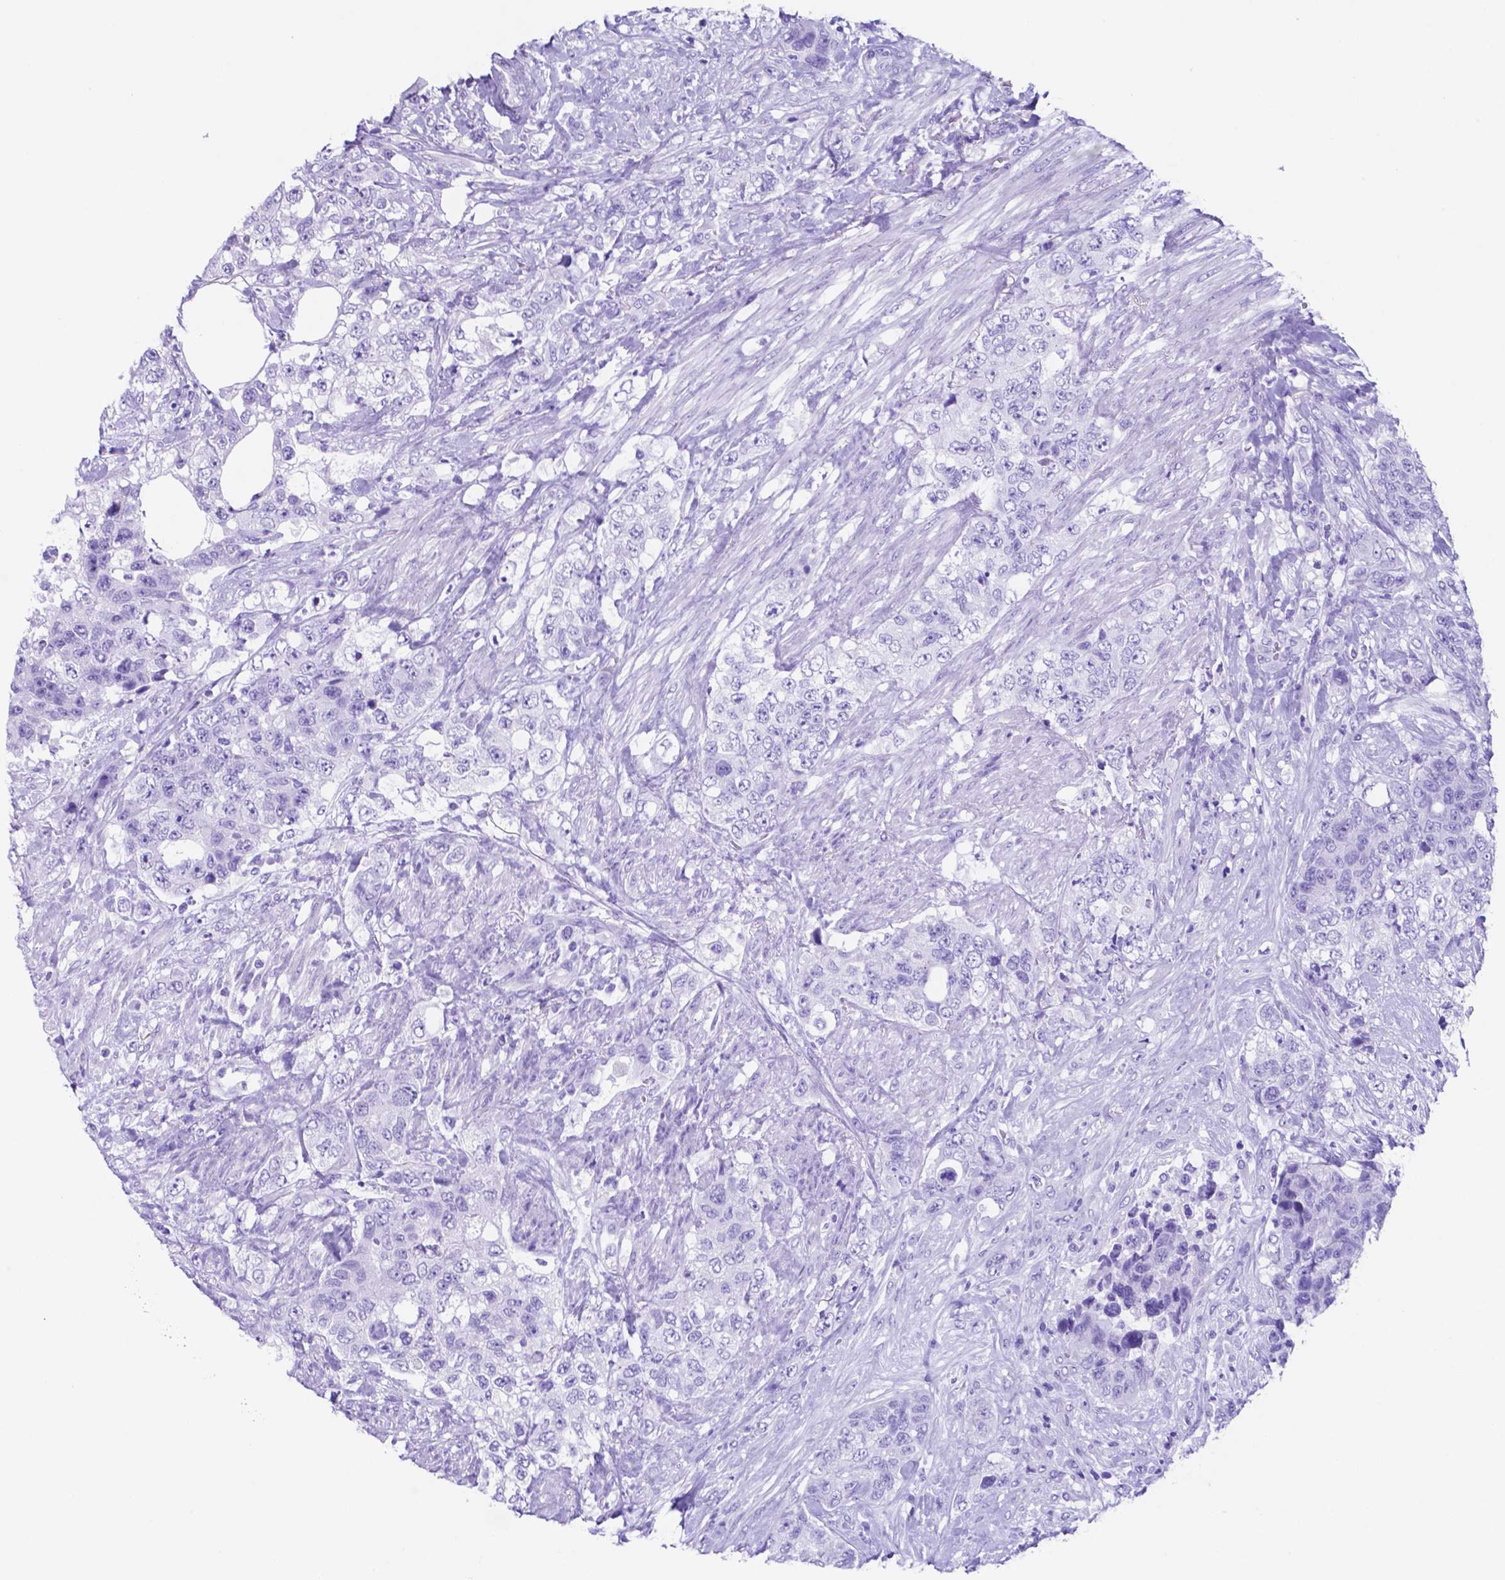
{"staining": {"intensity": "negative", "quantity": "none", "location": "none"}, "tissue": "urothelial cancer", "cell_type": "Tumor cells", "image_type": "cancer", "snomed": [{"axis": "morphology", "description": "Urothelial carcinoma, High grade"}, {"axis": "topography", "description": "Urinary bladder"}], "caption": "Tumor cells are negative for protein expression in human urothelial cancer.", "gene": "DNAAF8", "patient": {"sex": "female", "age": 78}}